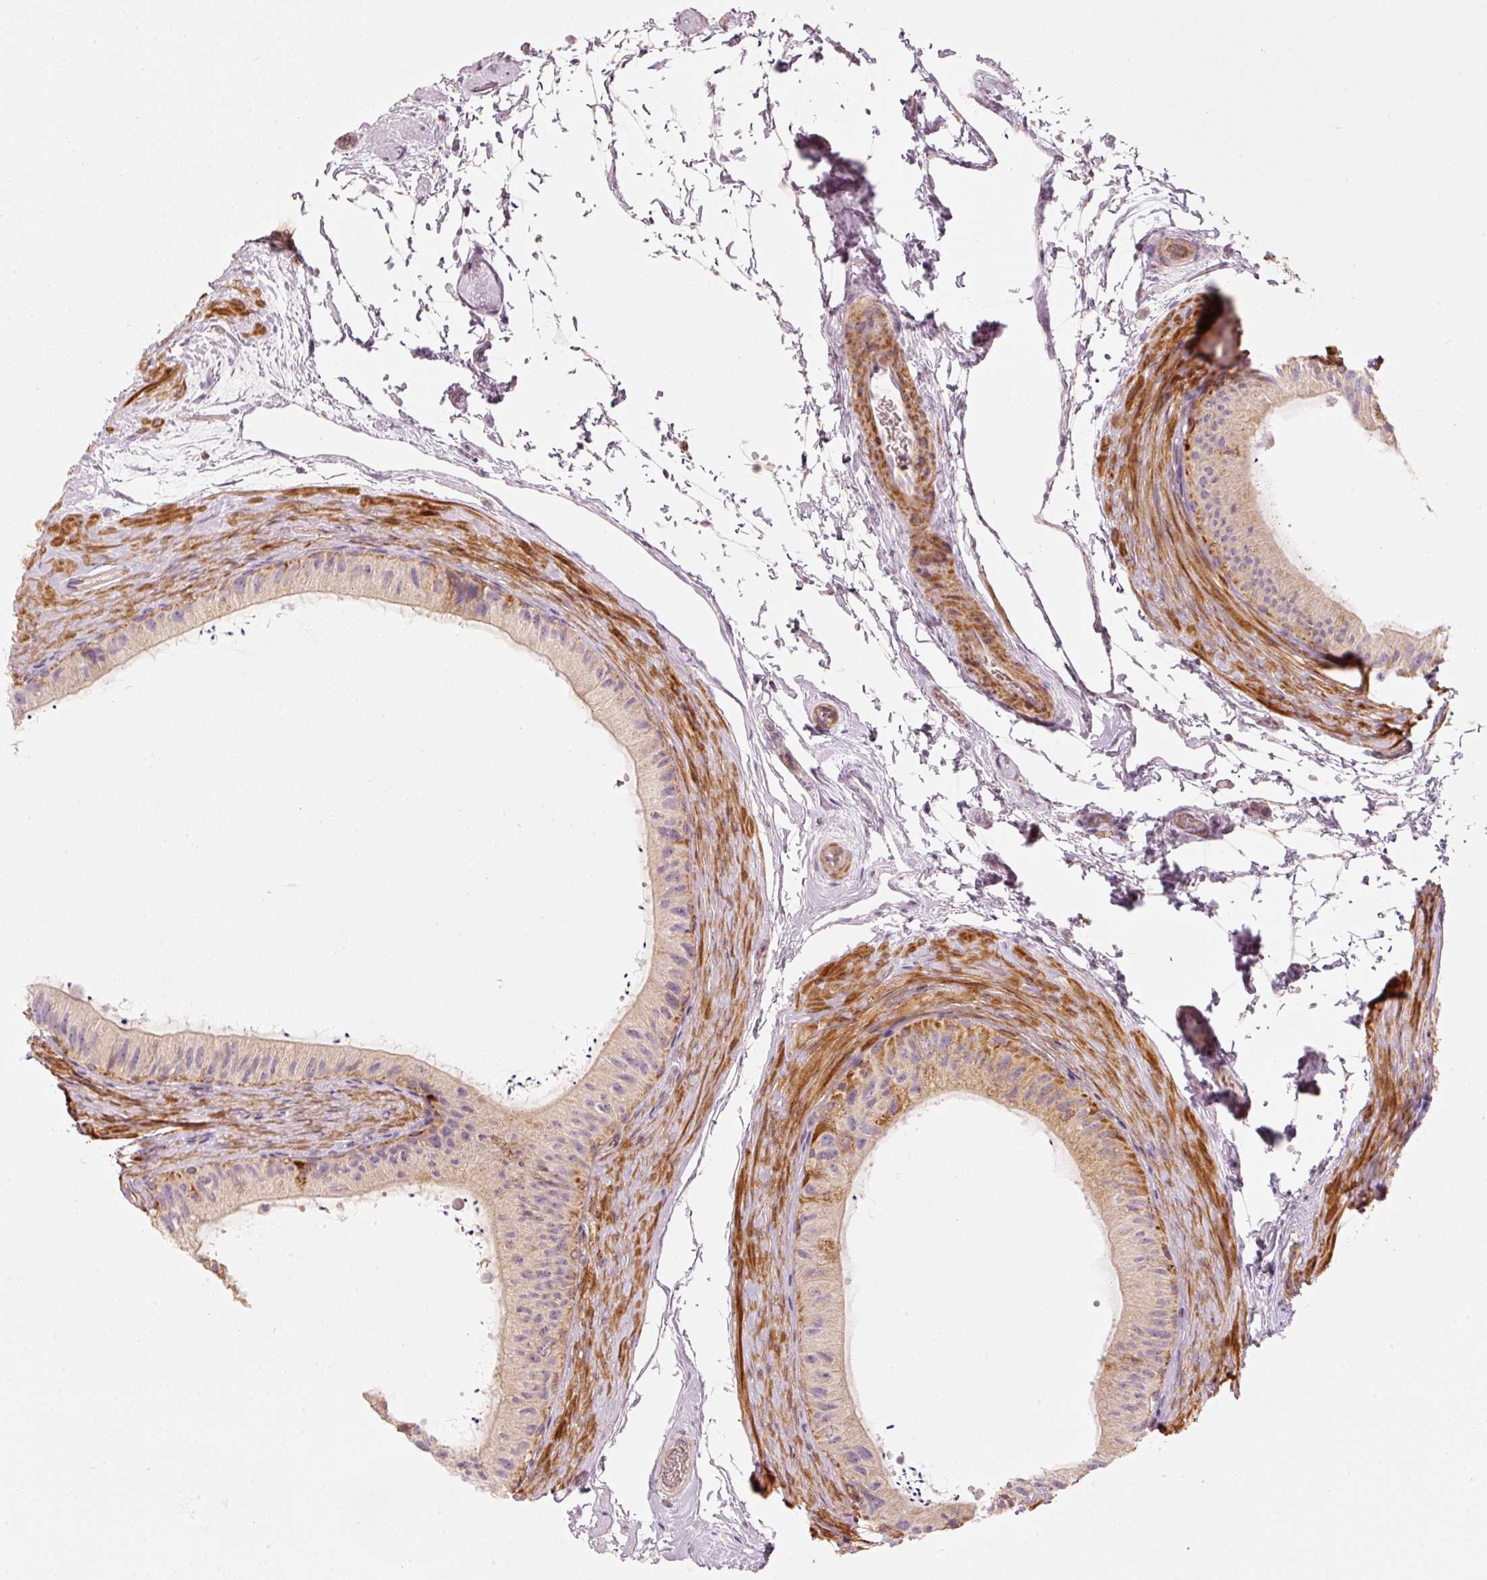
{"staining": {"intensity": "moderate", "quantity": "<25%", "location": "cytoplasmic/membranous"}, "tissue": "epididymis", "cell_type": "Glandular cells", "image_type": "normal", "snomed": [{"axis": "morphology", "description": "Normal tissue, NOS"}, {"axis": "topography", "description": "Epididymis"}], "caption": "Human epididymis stained with a brown dye demonstrates moderate cytoplasmic/membranous positive staining in approximately <25% of glandular cells.", "gene": "C17orf98", "patient": {"sex": "male", "age": 55}}